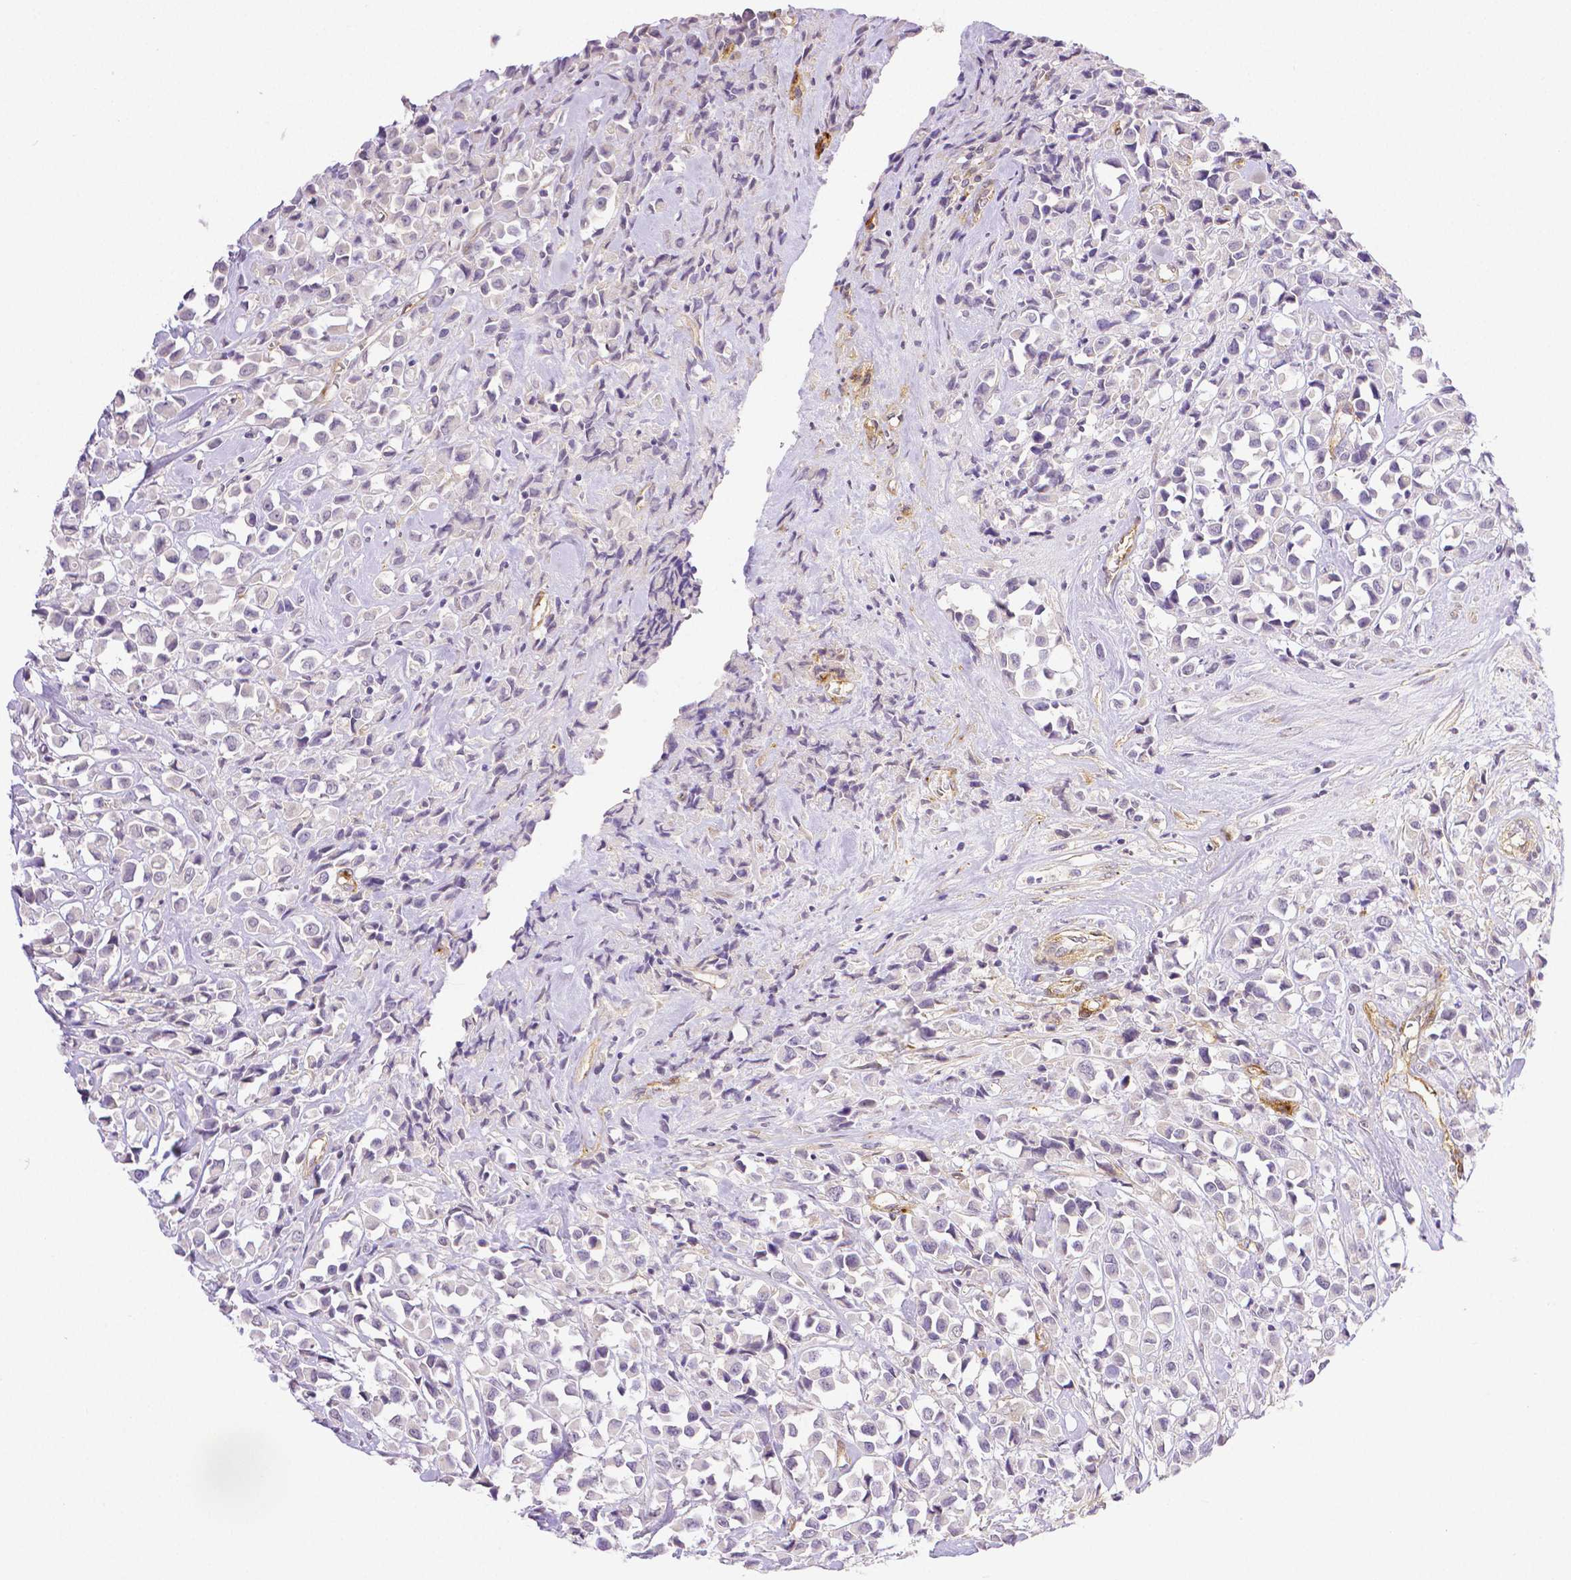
{"staining": {"intensity": "negative", "quantity": "none", "location": "none"}, "tissue": "breast cancer", "cell_type": "Tumor cells", "image_type": "cancer", "snomed": [{"axis": "morphology", "description": "Duct carcinoma"}, {"axis": "topography", "description": "Breast"}], "caption": "An immunohistochemistry (IHC) histopathology image of breast cancer (invasive ductal carcinoma) is shown. There is no staining in tumor cells of breast cancer (invasive ductal carcinoma).", "gene": "THY1", "patient": {"sex": "female", "age": 61}}